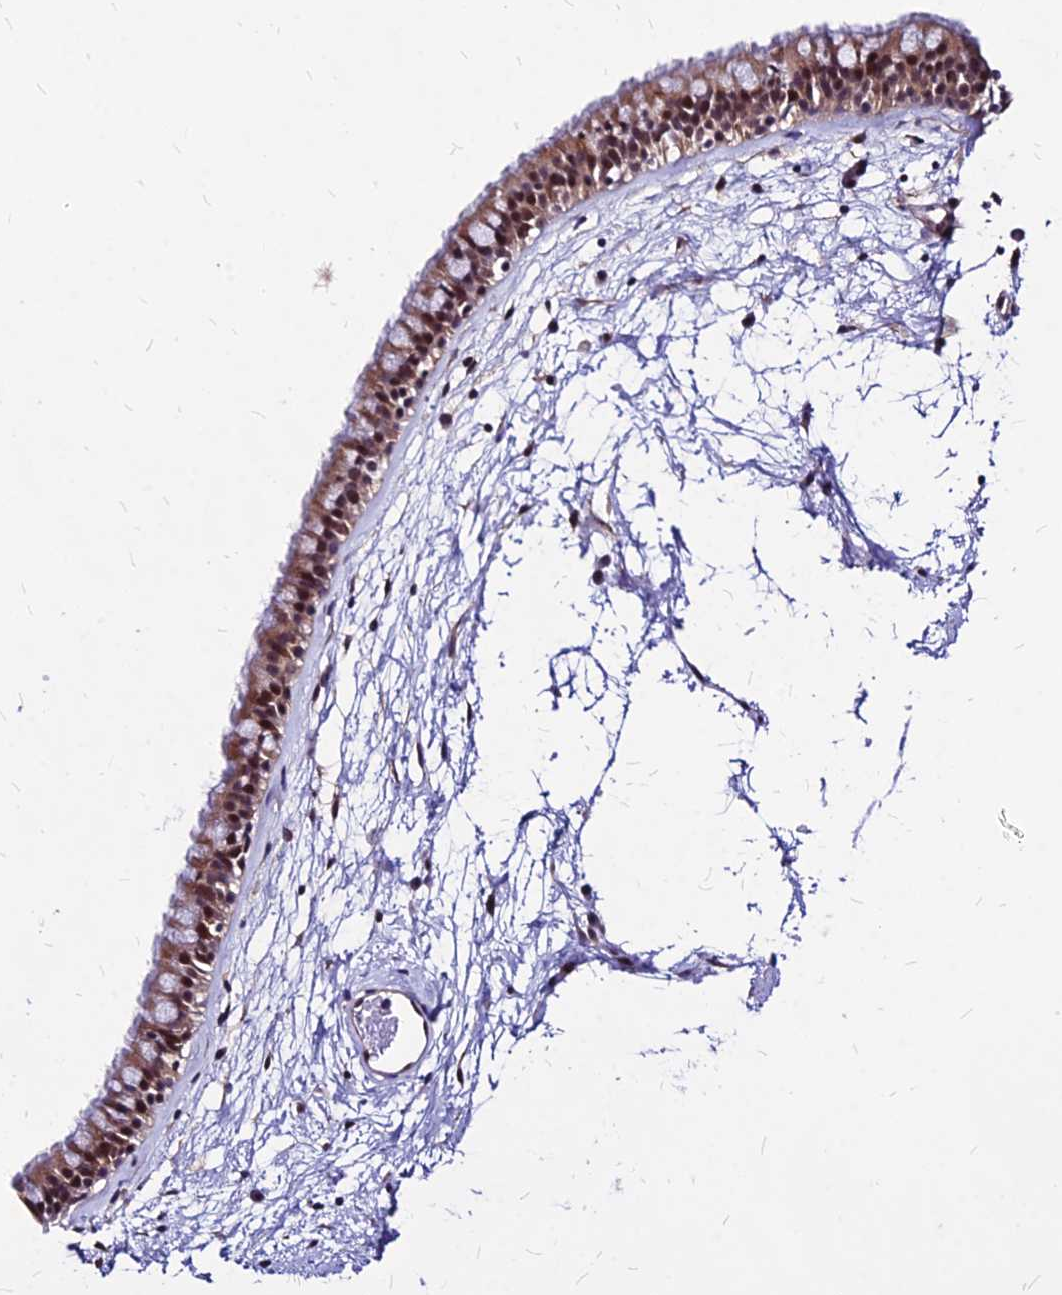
{"staining": {"intensity": "moderate", "quantity": ">75%", "location": "cytoplasmic/membranous,nuclear"}, "tissue": "nasopharynx", "cell_type": "Respiratory epithelial cells", "image_type": "normal", "snomed": [{"axis": "morphology", "description": "Normal tissue, NOS"}, {"axis": "morphology", "description": "Inflammation, NOS"}, {"axis": "topography", "description": "Nasopharynx"}], "caption": "Human nasopharynx stained with a brown dye displays moderate cytoplasmic/membranous,nuclear positive expression in approximately >75% of respiratory epithelial cells.", "gene": "DDX55", "patient": {"sex": "male", "age": 48}}